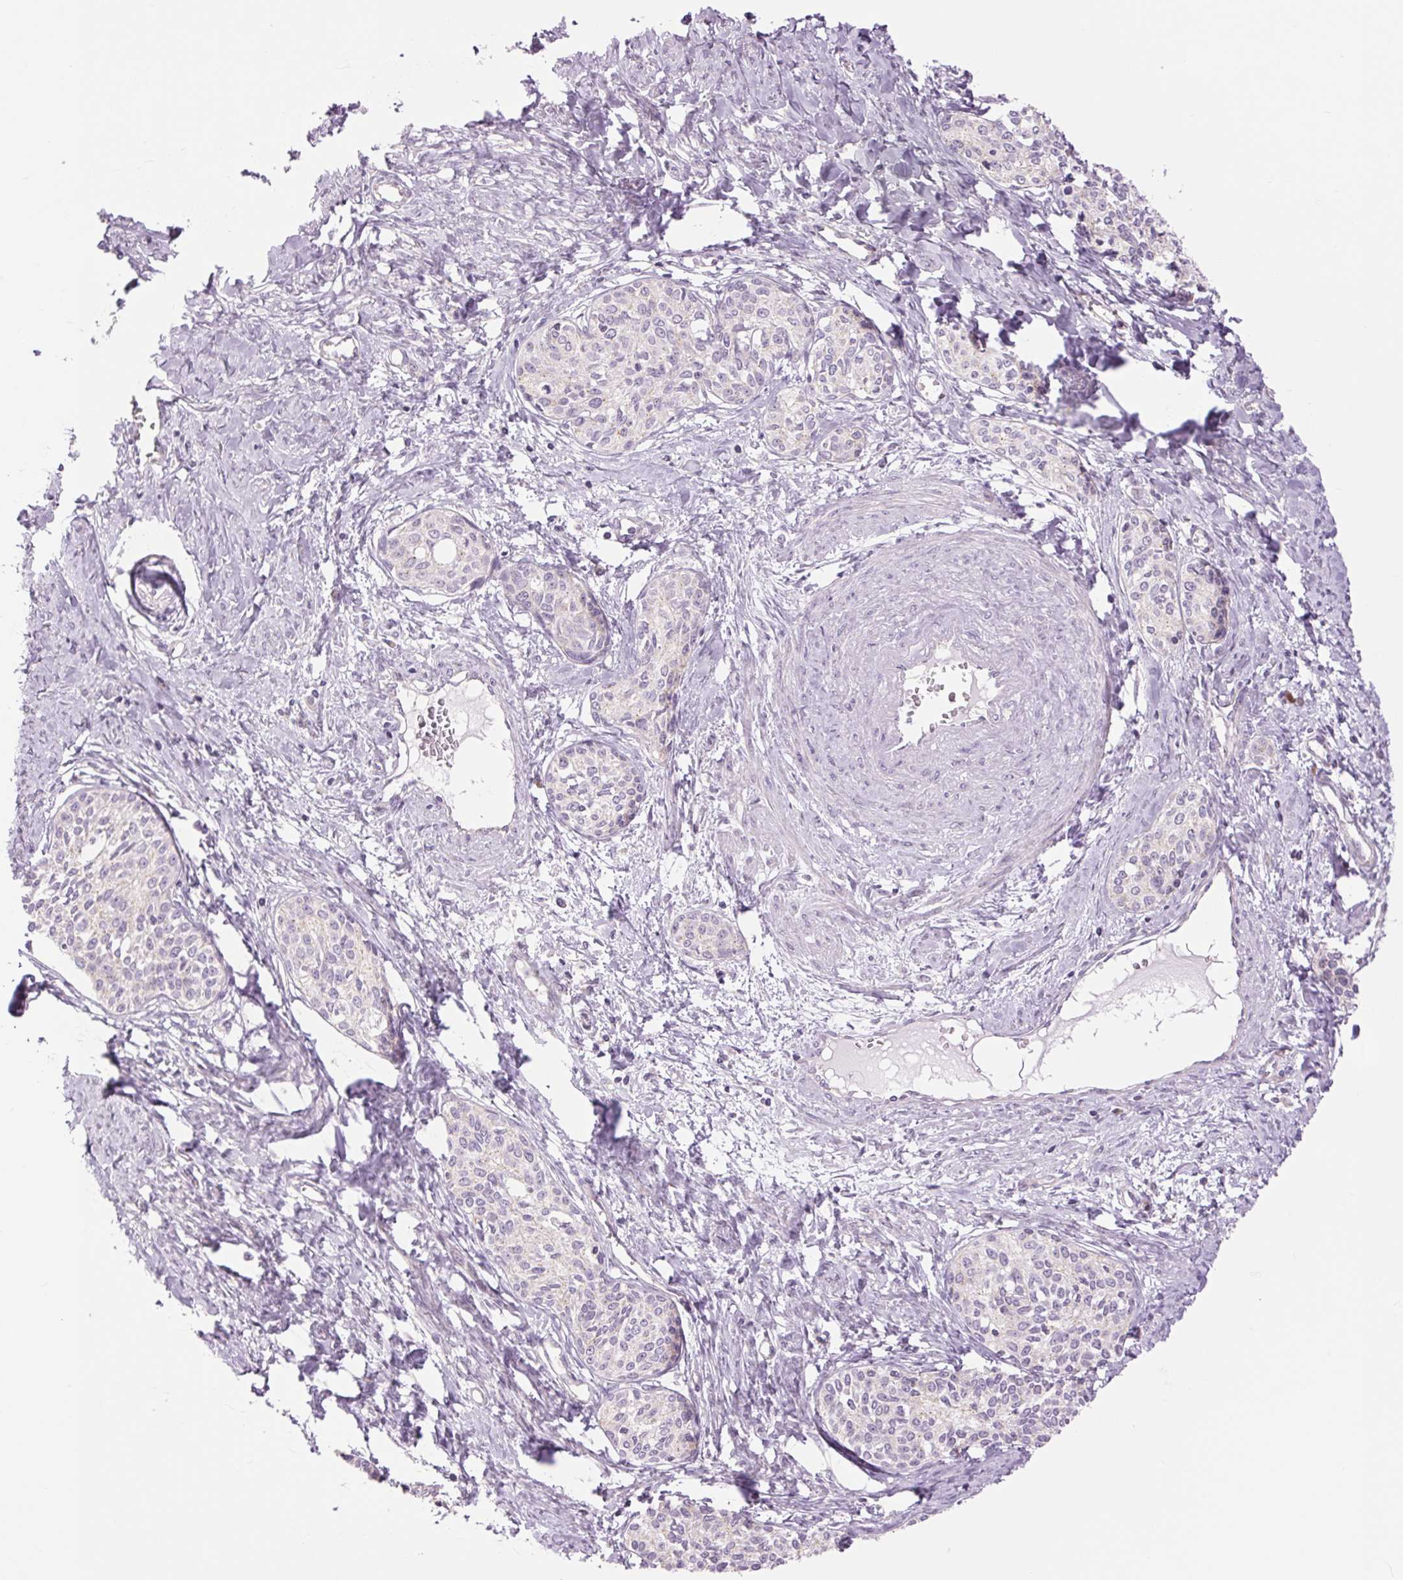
{"staining": {"intensity": "negative", "quantity": "none", "location": "none"}, "tissue": "cervical cancer", "cell_type": "Tumor cells", "image_type": "cancer", "snomed": [{"axis": "morphology", "description": "Squamous cell carcinoma, NOS"}, {"axis": "morphology", "description": "Adenocarcinoma, NOS"}, {"axis": "topography", "description": "Cervix"}], "caption": "This micrograph is of cervical cancer stained with immunohistochemistry (IHC) to label a protein in brown with the nuclei are counter-stained blue. There is no staining in tumor cells.", "gene": "CTNNA3", "patient": {"sex": "female", "age": 52}}